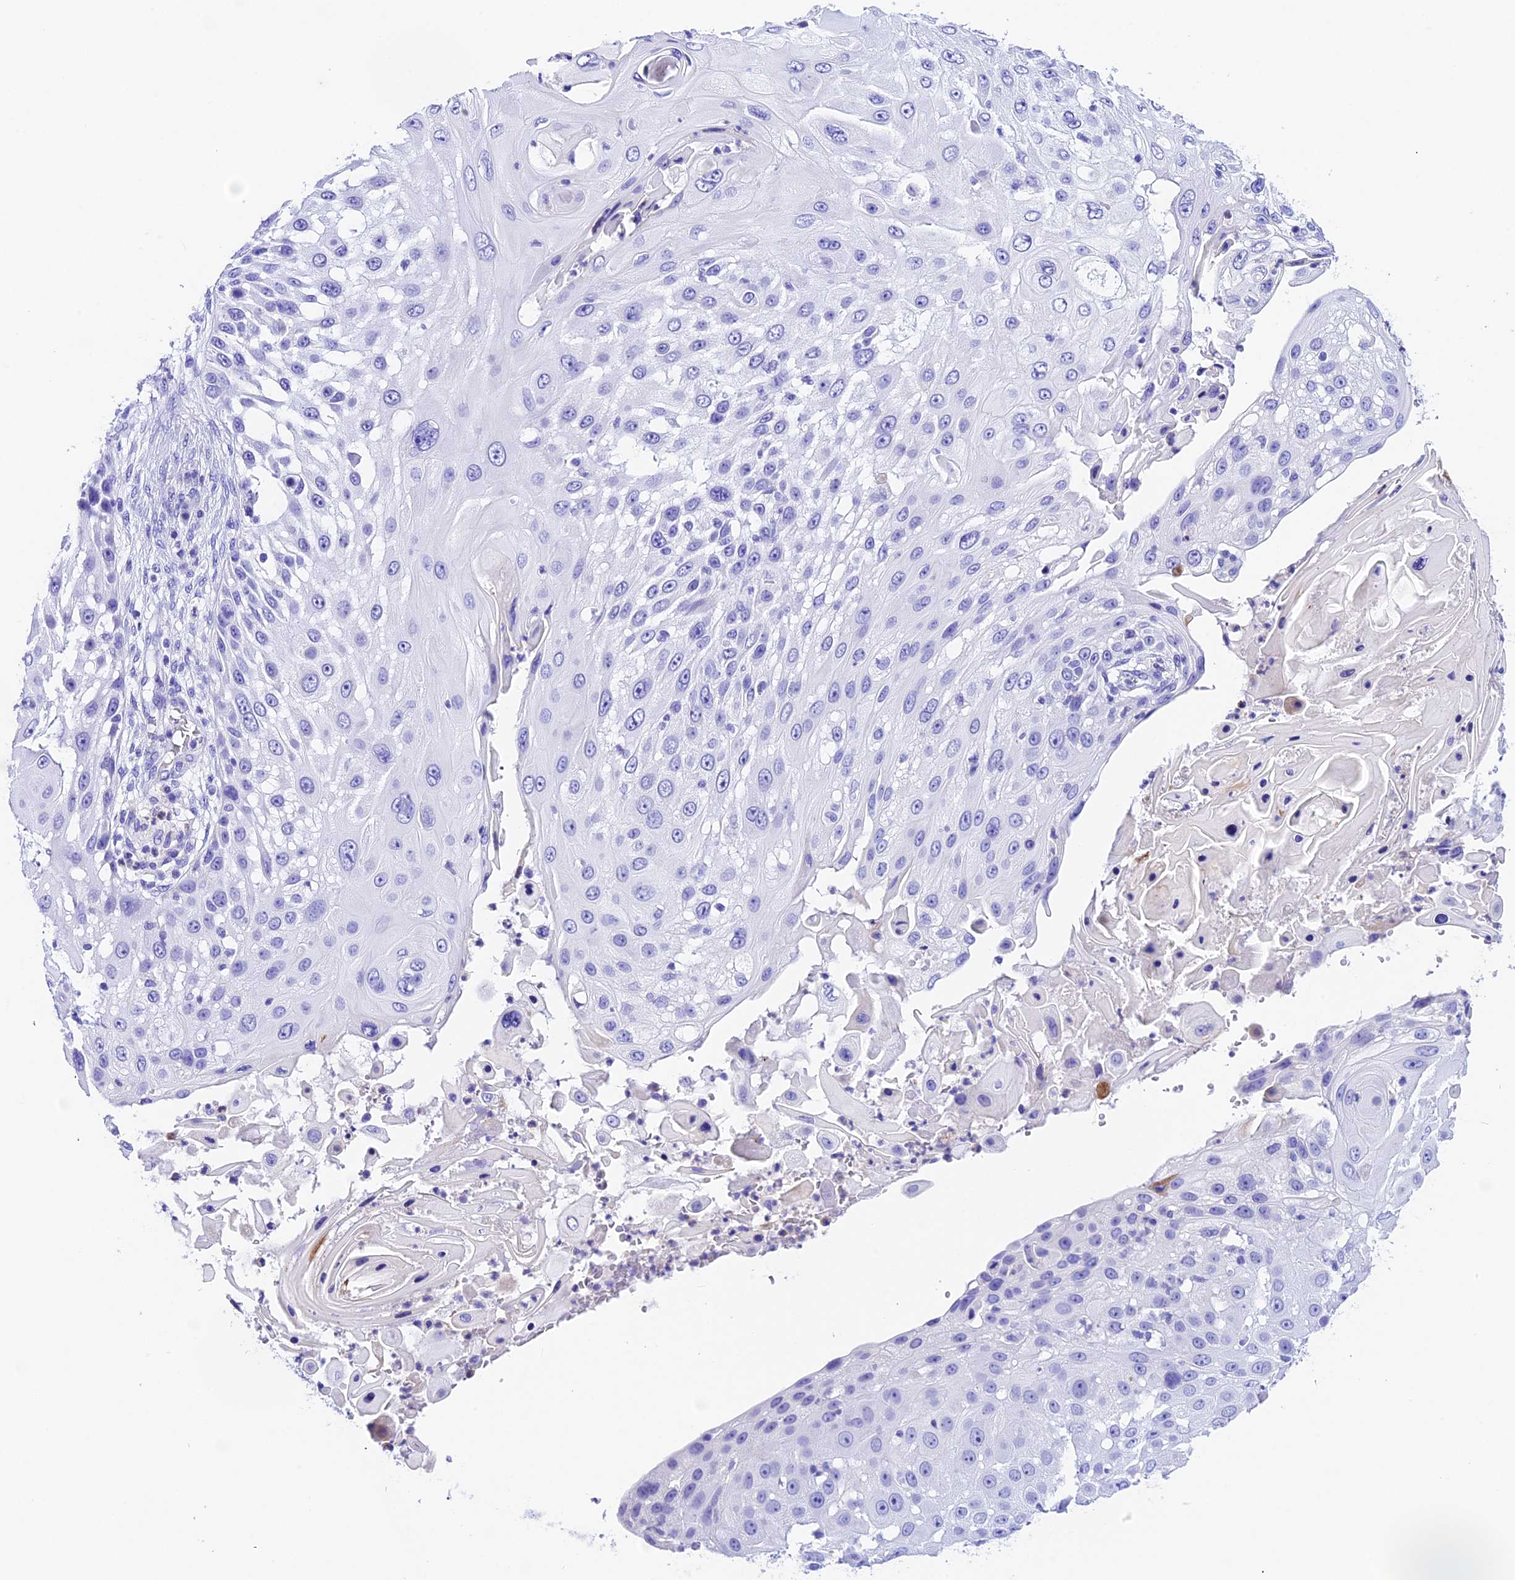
{"staining": {"intensity": "negative", "quantity": "none", "location": "none"}, "tissue": "skin cancer", "cell_type": "Tumor cells", "image_type": "cancer", "snomed": [{"axis": "morphology", "description": "Squamous cell carcinoma, NOS"}, {"axis": "topography", "description": "Skin"}], "caption": "Immunohistochemistry histopathology image of squamous cell carcinoma (skin) stained for a protein (brown), which demonstrates no positivity in tumor cells.", "gene": "PSG11", "patient": {"sex": "female", "age": 44}}